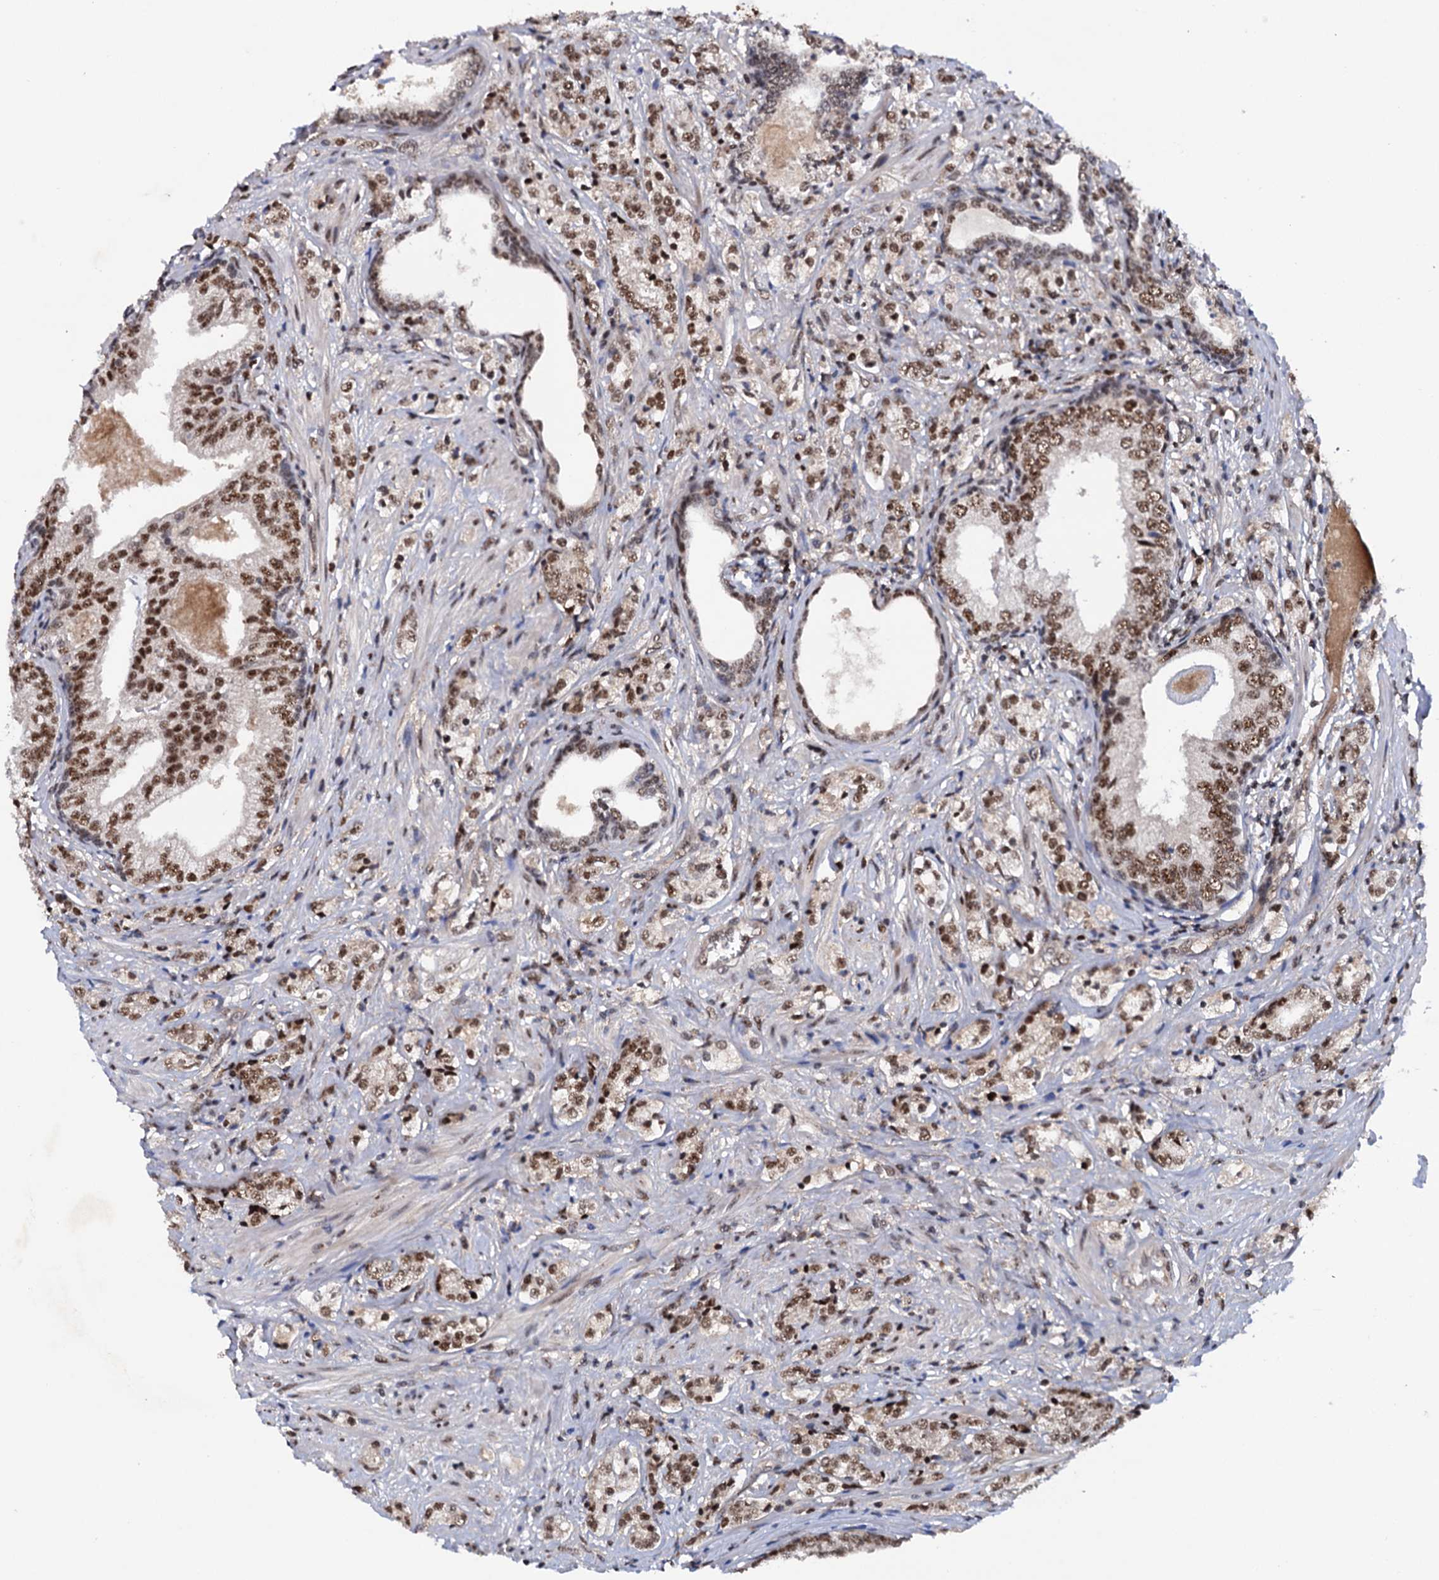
{"staining": {"intensity": "moderate", "quantity": ">75%", "location": "nuclear"}, "tissue": "prostate cancer", "cell_type": "Tumor cells", "image_type": "cancer", "snomed": [{"axis": "morphology", "description": "Adenocarcinoma, High grade"}, {"axis": "topography", "description": "Prostate"}], "caption": "This image reveals immunohistochemistry (IHC) staining of prostate adenocarcinoma (high-grade), with medium moderate nuclear positivity in approximately >75% of tumor cells.", "gene": "TBC1D12", "patient": {"sex": "male", "age": 69}}